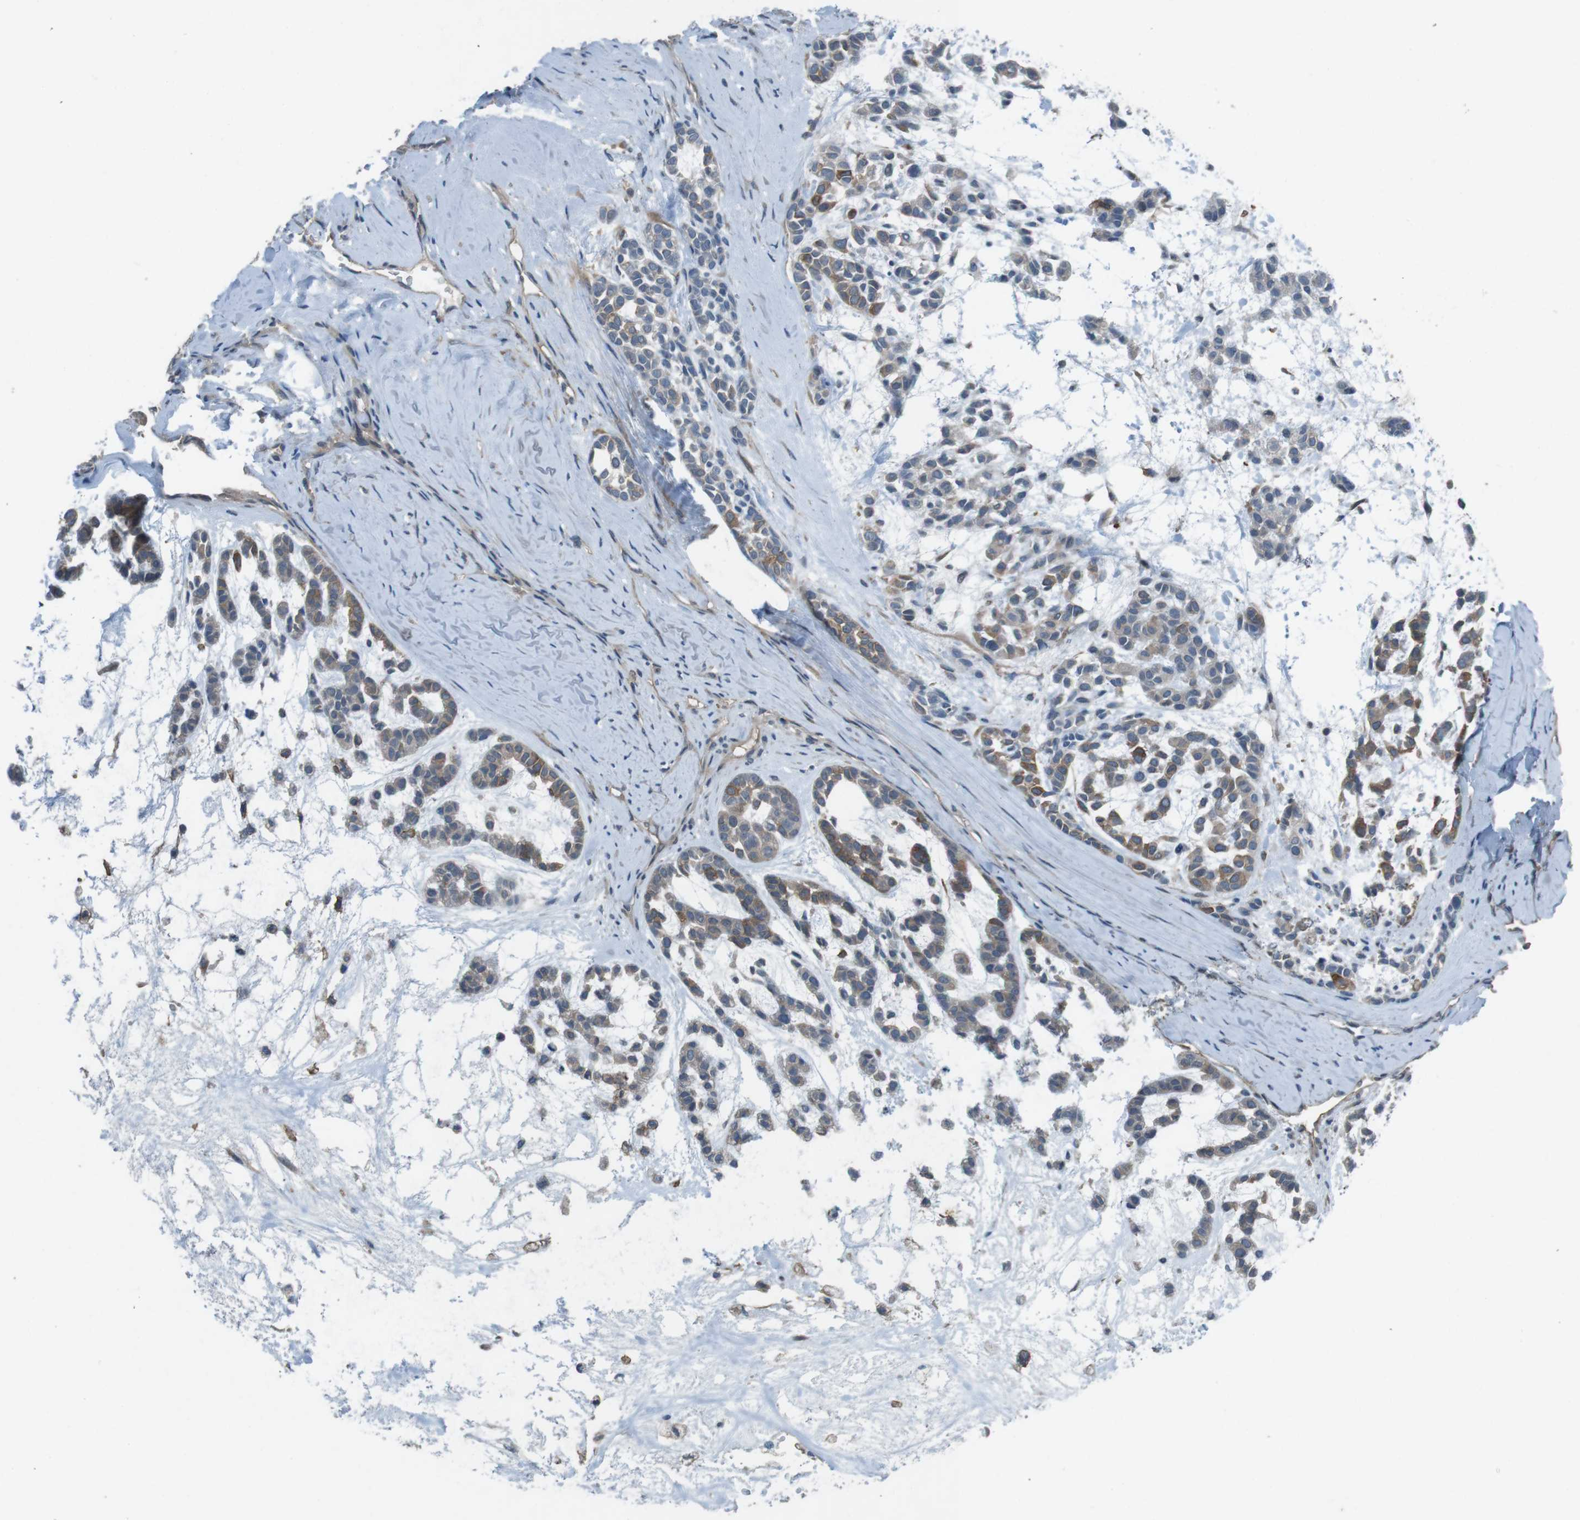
{"staining": {"intensity": "moderate", "quantity": ">75%", "location": "cytoplasmic/membranous"}, "tissue": "head and neck cancer", "cell_type": "Tumor cells", "image_type": "cancer", "snomed": [{"axis": "morphology", "description": "Adenocarcinoma, NOS"}, {"axis": "morphology", "description": "Adenoma, NOS"}, {"axis": "topography", "description": "Head-Neck"}], "caption": "Head and neck cancer was stained to show a protein in brown. There is medium levels of moderate cytoplasmic/membranous expression in about >75% of tumor cells. (DAB IHC with brightfield microscopy, high magnification).", "gene": "ANK2", "patient": {"sex": "female", "age": 55}}